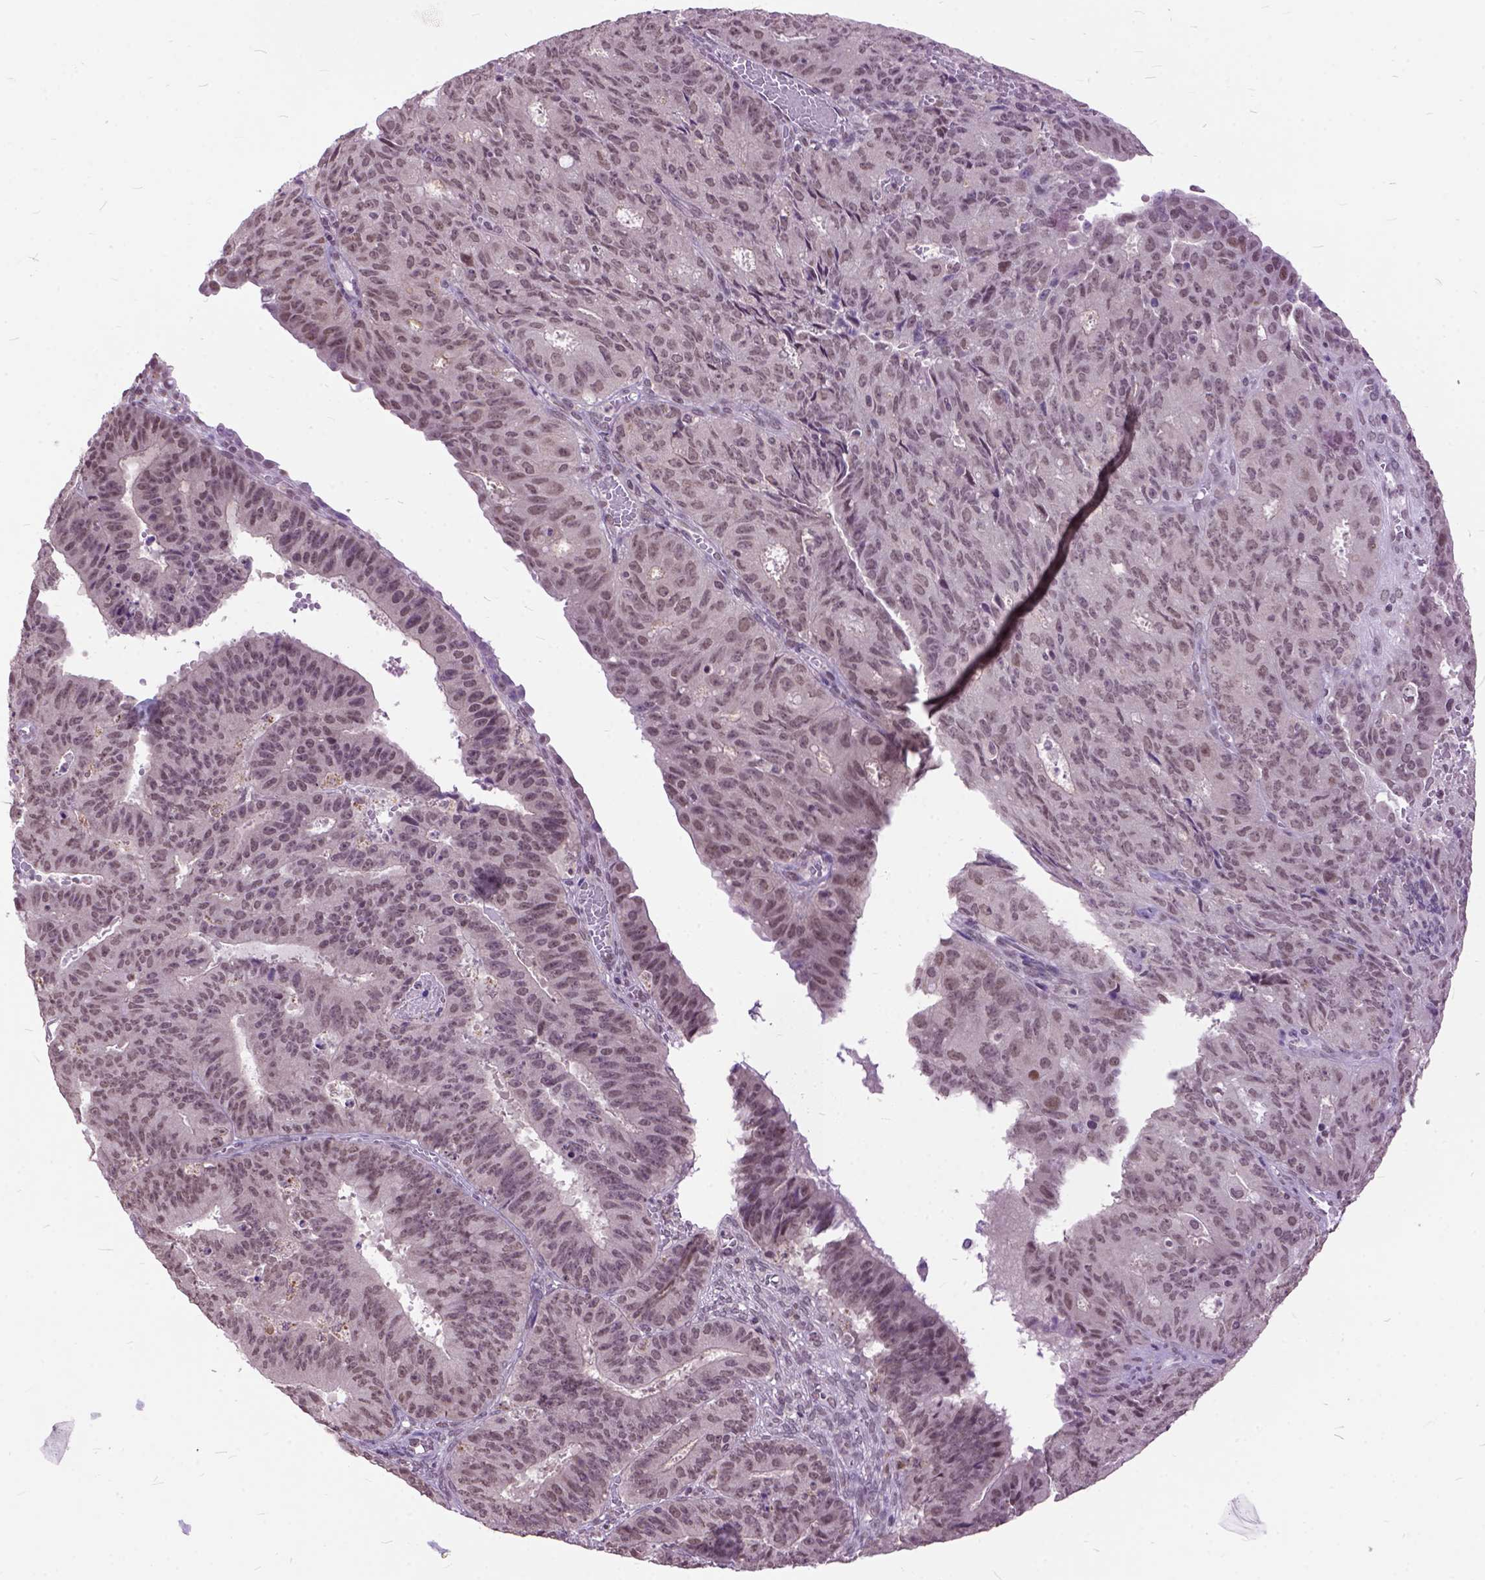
{"staining": {"intensity": "moderate", "quantity": "<25%", "location": "nuclear"}, "tissue": "ovarian cancer", "cell_type": "Tumor cells", "image_type": "cancer", "snomed": [{"axis": "morphology", "description": "Carcinoma, endometroid"}, {"axis": "topography", "description": "Ovary"}], "caption": "This photomicrograph demonstrates immunohistochemistry (IHC) staining of human endometroid carcinoma (ovarian), with low moderate nuclear staining in approximately <25% of tumor cells.", "gene": "ORC5", "patient": {"sex": "female", "age": 42}}